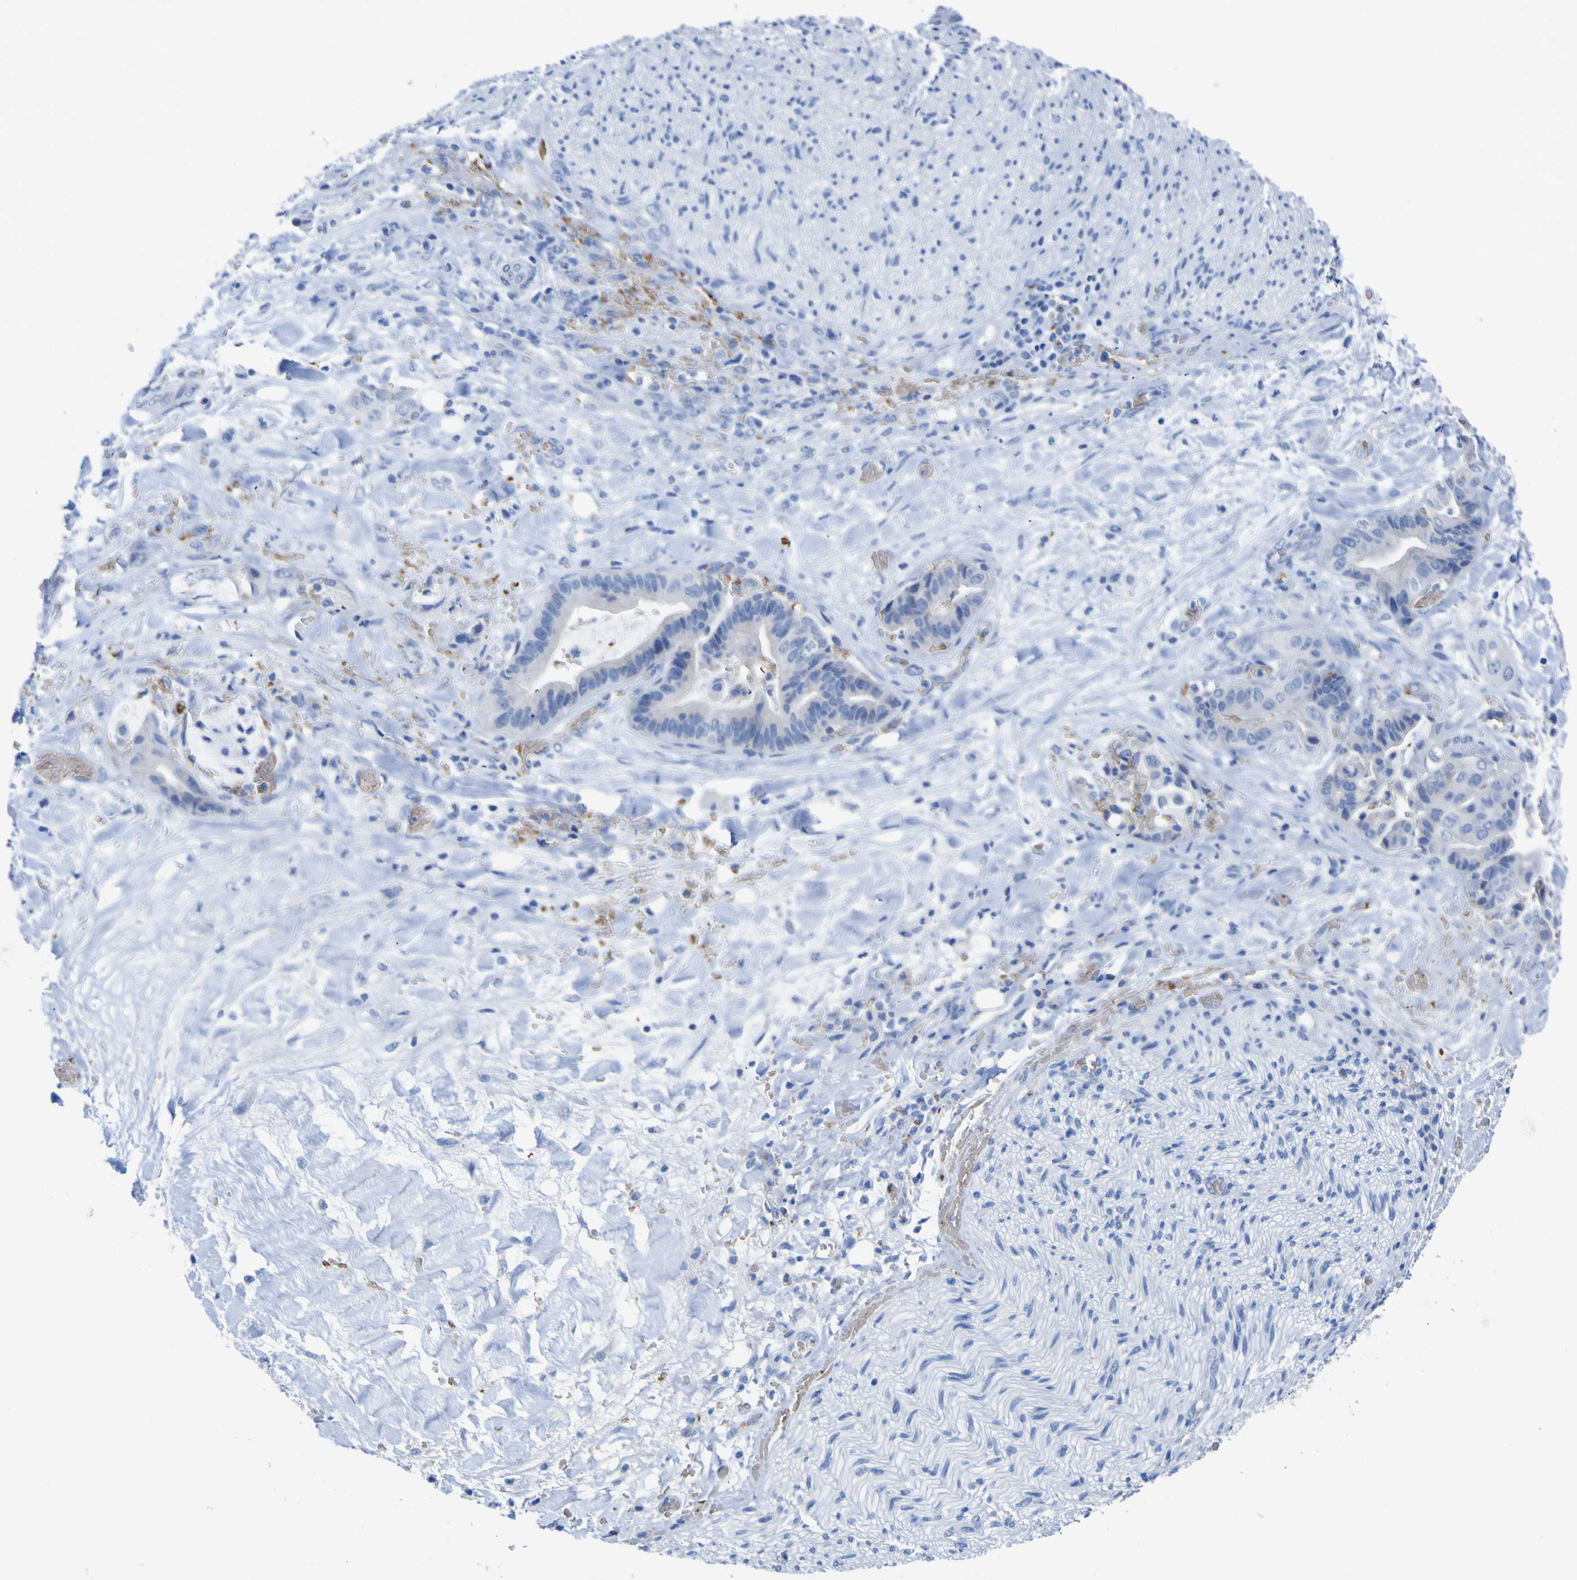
{"staining": {"intensity": "negative", "quantity": "none", "location": "none"}, "tissue": "liver cancer", "cell_type": "Tumor cells", "image_type": "cancer", "snomed": [{"axis": "morphology", "description": "Cholangiocarcinoma"}, {"axis": "topography", "description": "Liver"}], "caption": "This is an IHC photomicrograph of human liver cancer. There is no positivity in tumor cells.", "gene": "GCM1", "patient": {"sex": "female", "age": 61}}